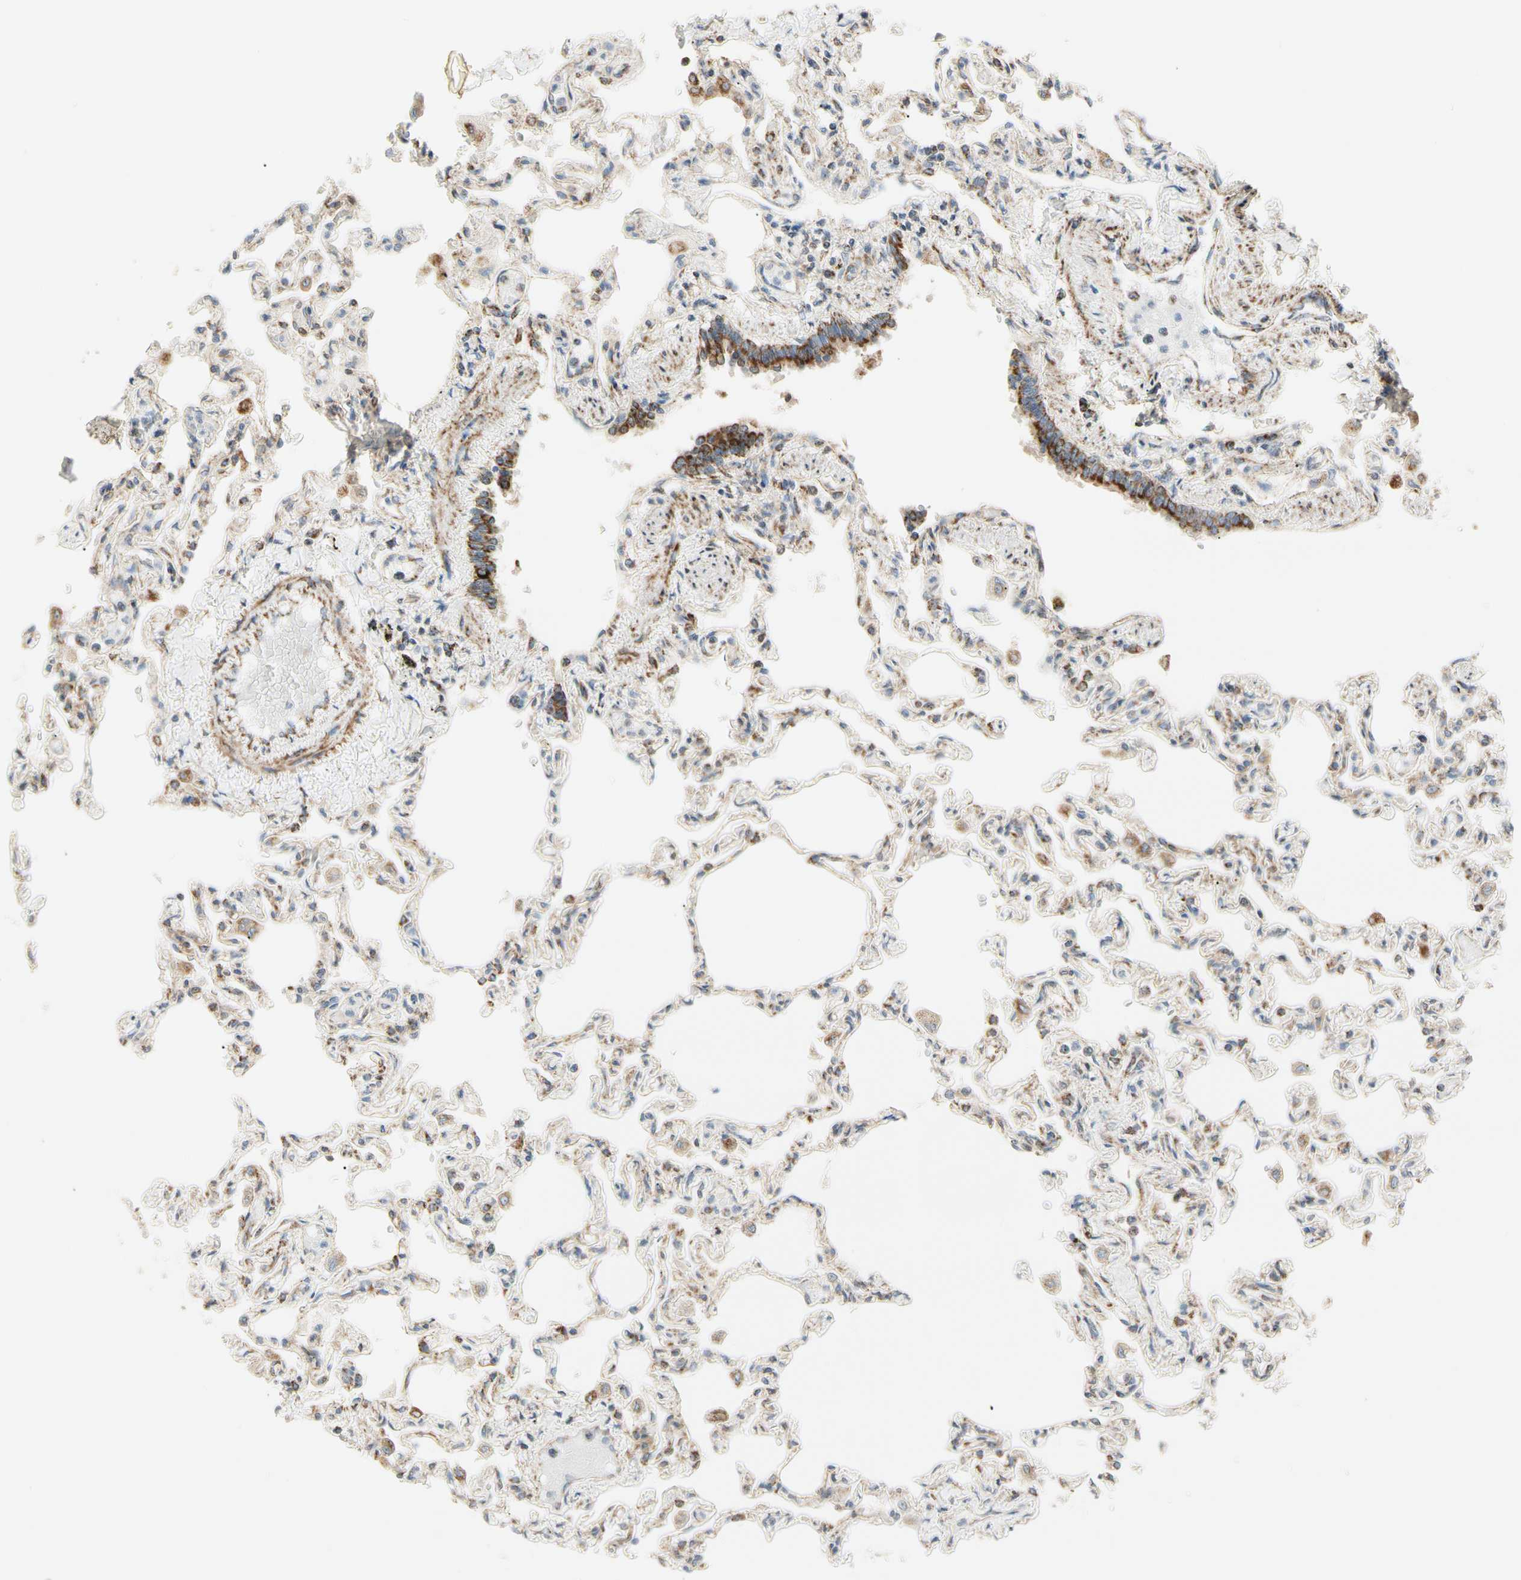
{"staining": {"intensity": "moderate", "quantity": "25%-75%", "location": "cytoplasmic/membranous"}, "tissue": "lung", "cell_type": "Alveolar cells", "image_type": "normal", "snomed": [{"axis": "morphology", "description": "Normal tissue, NOS"}, {"axis": "topography", "description": "Lung"}], "caption": "A brown stain highlights moderate cytoplasmic/membranous positivity of a protein in alveolar cells of benign human lung.", "gene": "TBC1D10A", "patient": {"sex": "male", "age": 21}}